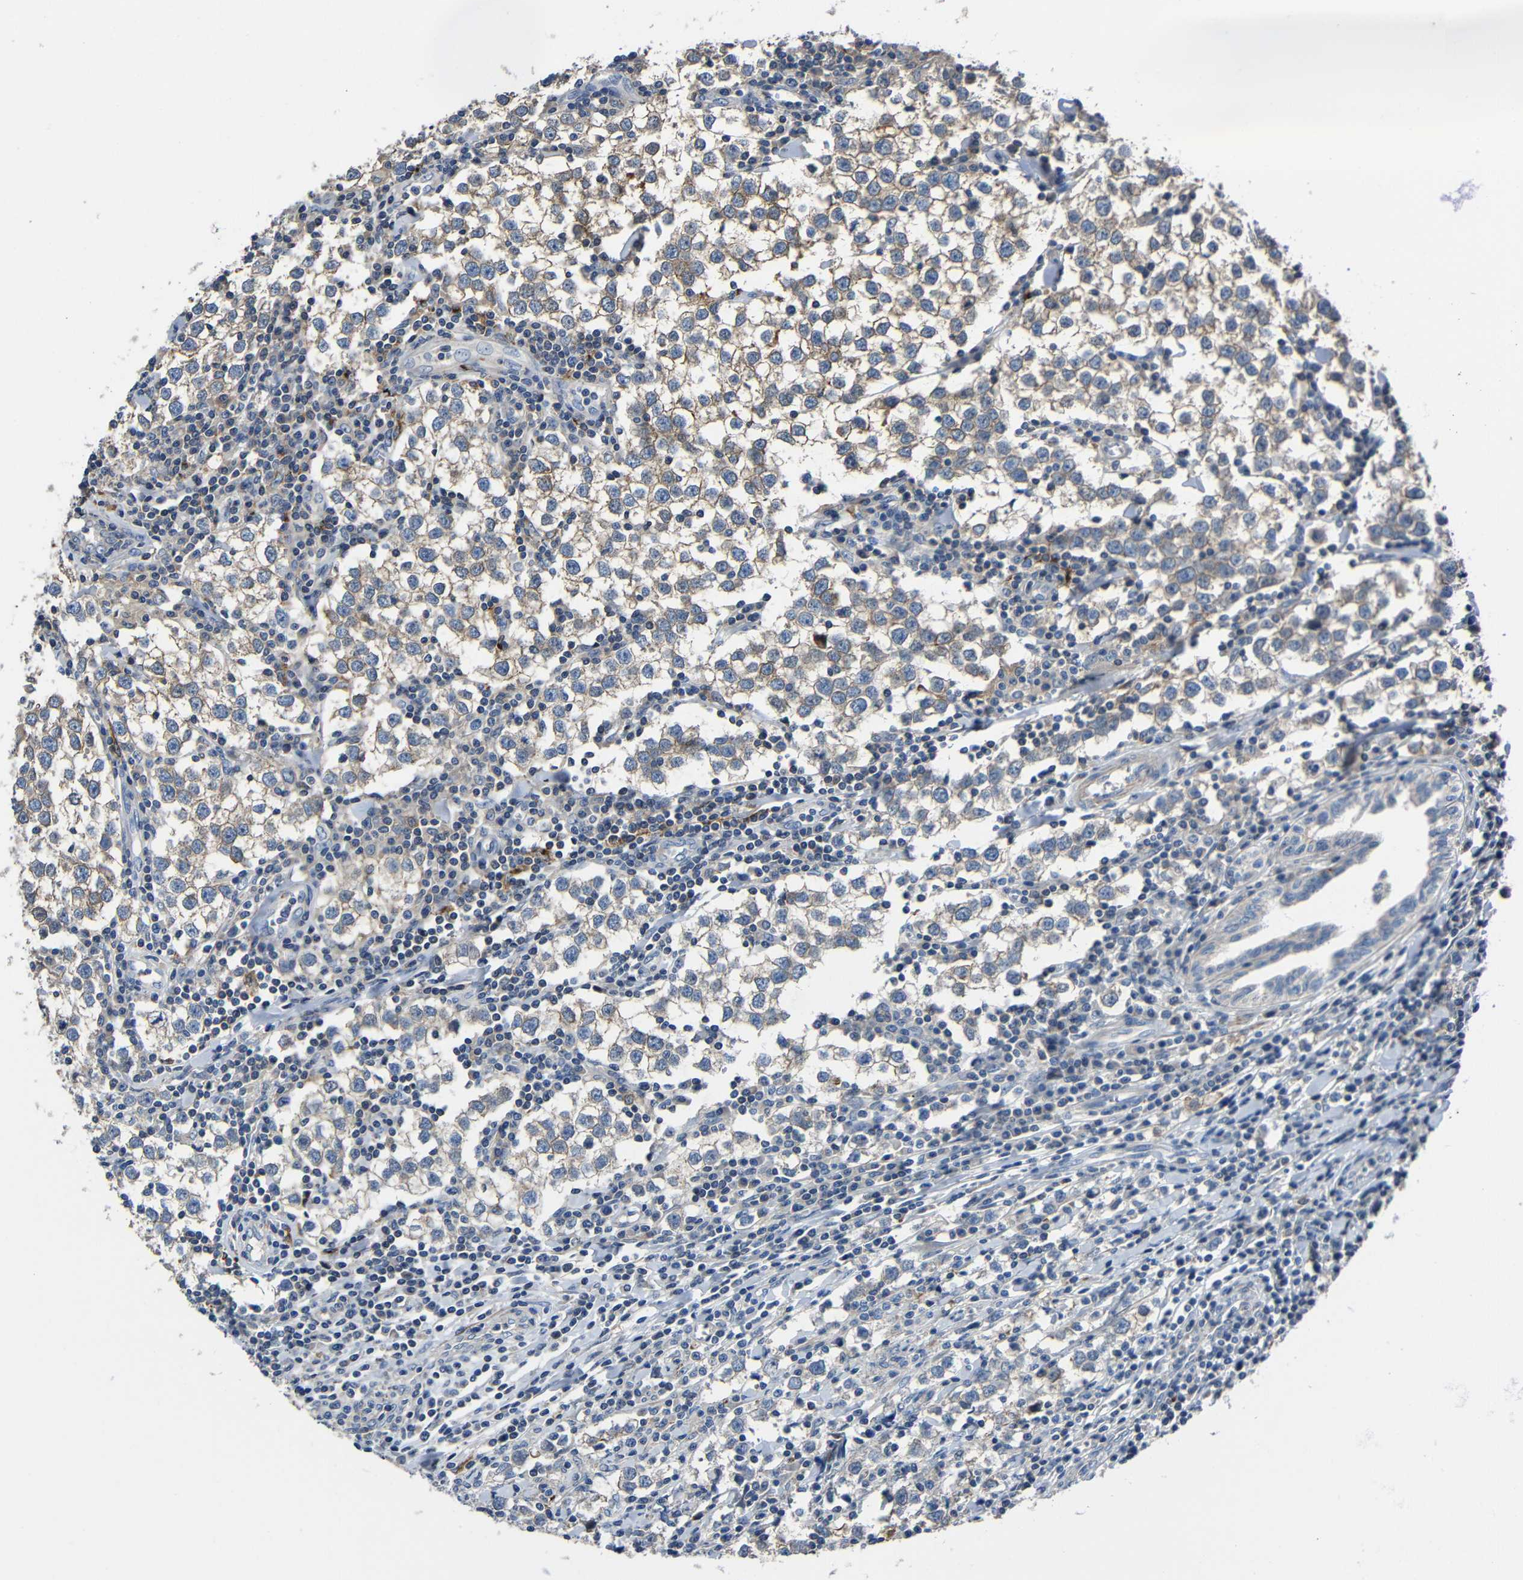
{"staining": {"intensity": "moderate", "quantity": ">75%", "location": "cytoplasmic/membranous"}, "tissue": "testis cancer", "cell_type": "Tumor cells", "image_type": "cancer", "snomed": [{"axis": "morphology", "description": "Seminoma, NOS"}, {"axis": "morphology", "description": "Carcinoma, Embryonal, NOS"}, {"axis": "topography", "description": "Testis"}], "caption": "Tumor cells reveal medium levels of moderate cytoplasmic/membranous staining in about >75% of cells in testis cancer.", "gene": "GDI1", "patient": {"sex": "male", "age": 36}}